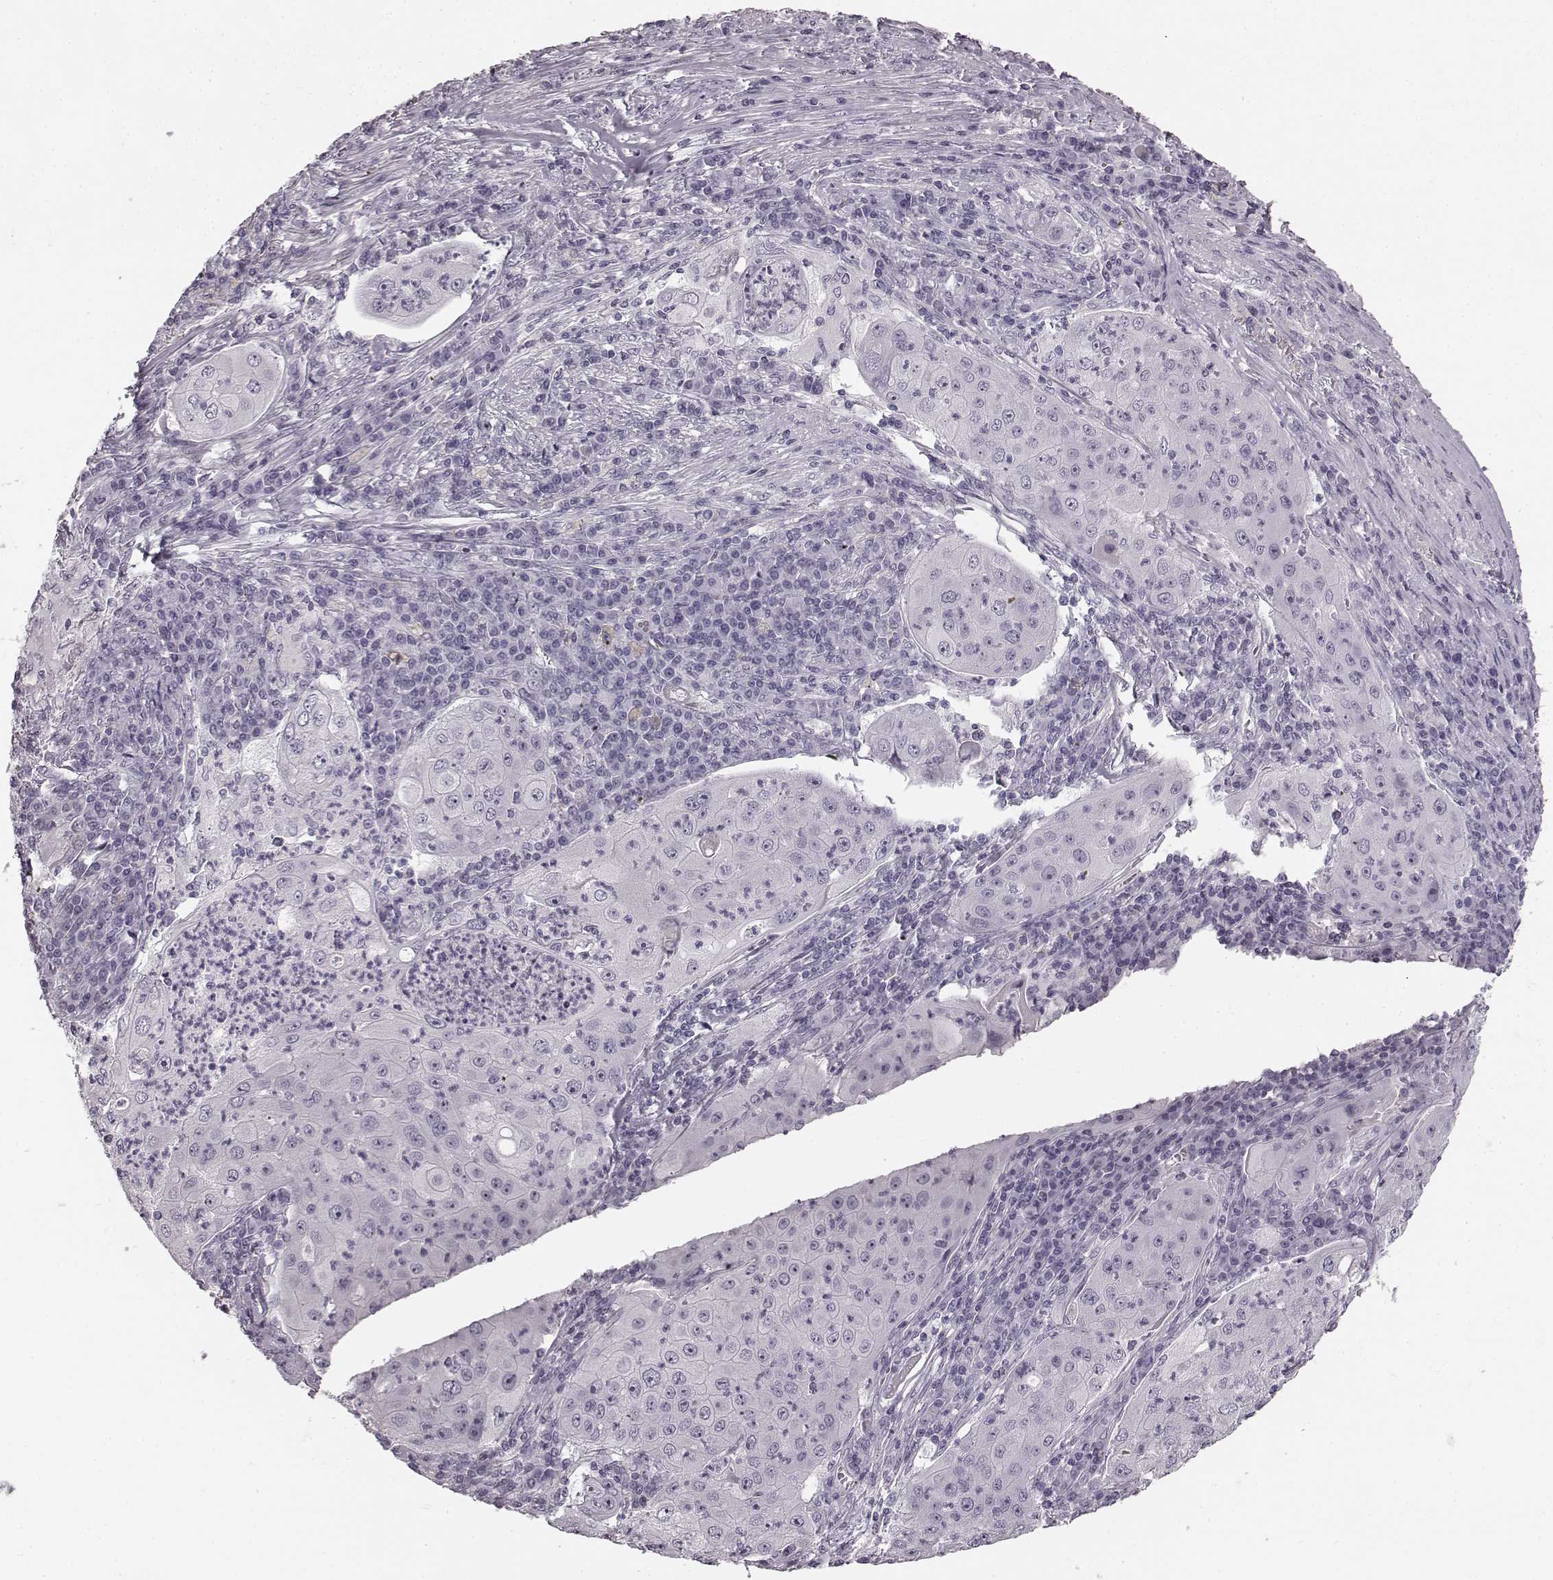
{"staining": {"intensity": "negative", "quantity": "none", "location": "none"}, "tissue": "lung cancer", "cell_type": "Tumor cells", "image_type": "cancer", "snomed": [{"axis": "morphology", "description": "Squamous cell carcinoma, NOS"}, {"axis": "topography", "description": "Lung"}], "caption": "Photomicrograph shows no significant protein expression in tumor cells of lung cancer (squamous cell carcinoma).", "gene": "TMPRSS15", "patient": {"sex": "female", "age": 59}}